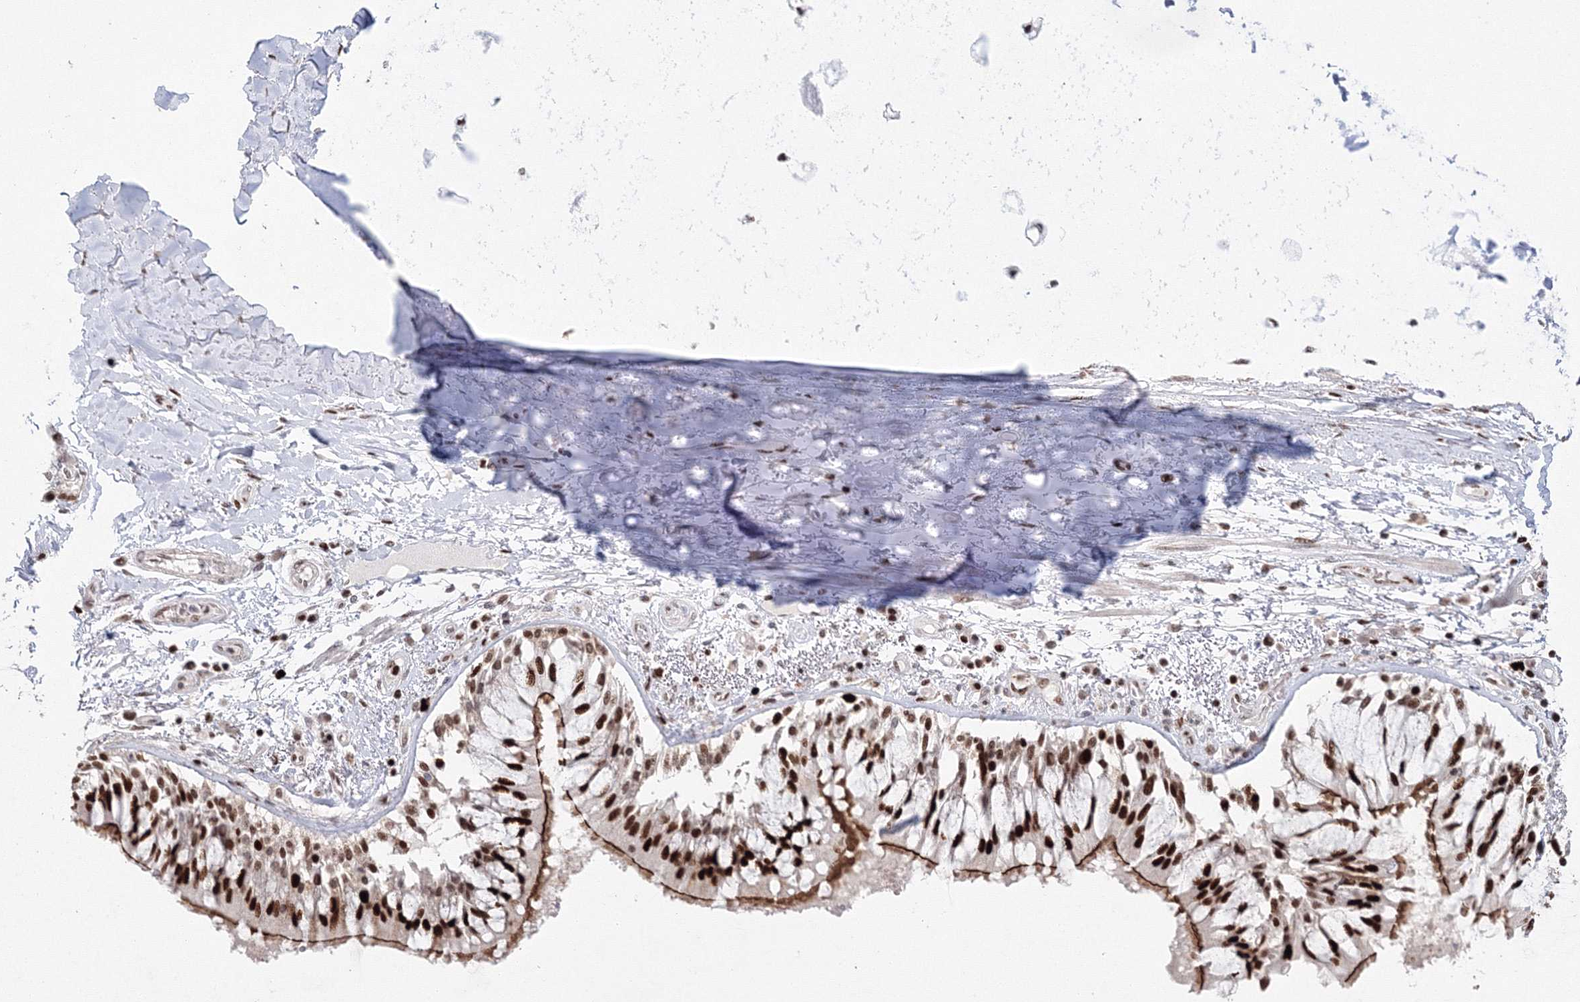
{"staining": {"intensity": "negative", "quantity": "none", "location": "none"}, "tissue": "adipose tissue", "cell_type": "Adipocytes", "image_type": "normal", "snomed": [{"axis": "morphology", "description": "Normal tissue, NOS"}, {"axis": "topography", "description": "Cartilage tissue"}, {"axis": "topography", "description": "Bronchus"}, {"axis": "topography", "description": "Lung"}, {"axis": "topography", "description": "Peripheral nerve tissue"}], "caption": "Immunohistochemistry (IHC) of benign adipose tissue exhibits no expression in adipocytes. (Immunohistochemistry (IHC), brightfield microscopy, high magnification).", "gene": "LIG1", "patient": {"sex": "female", "age": 49}}